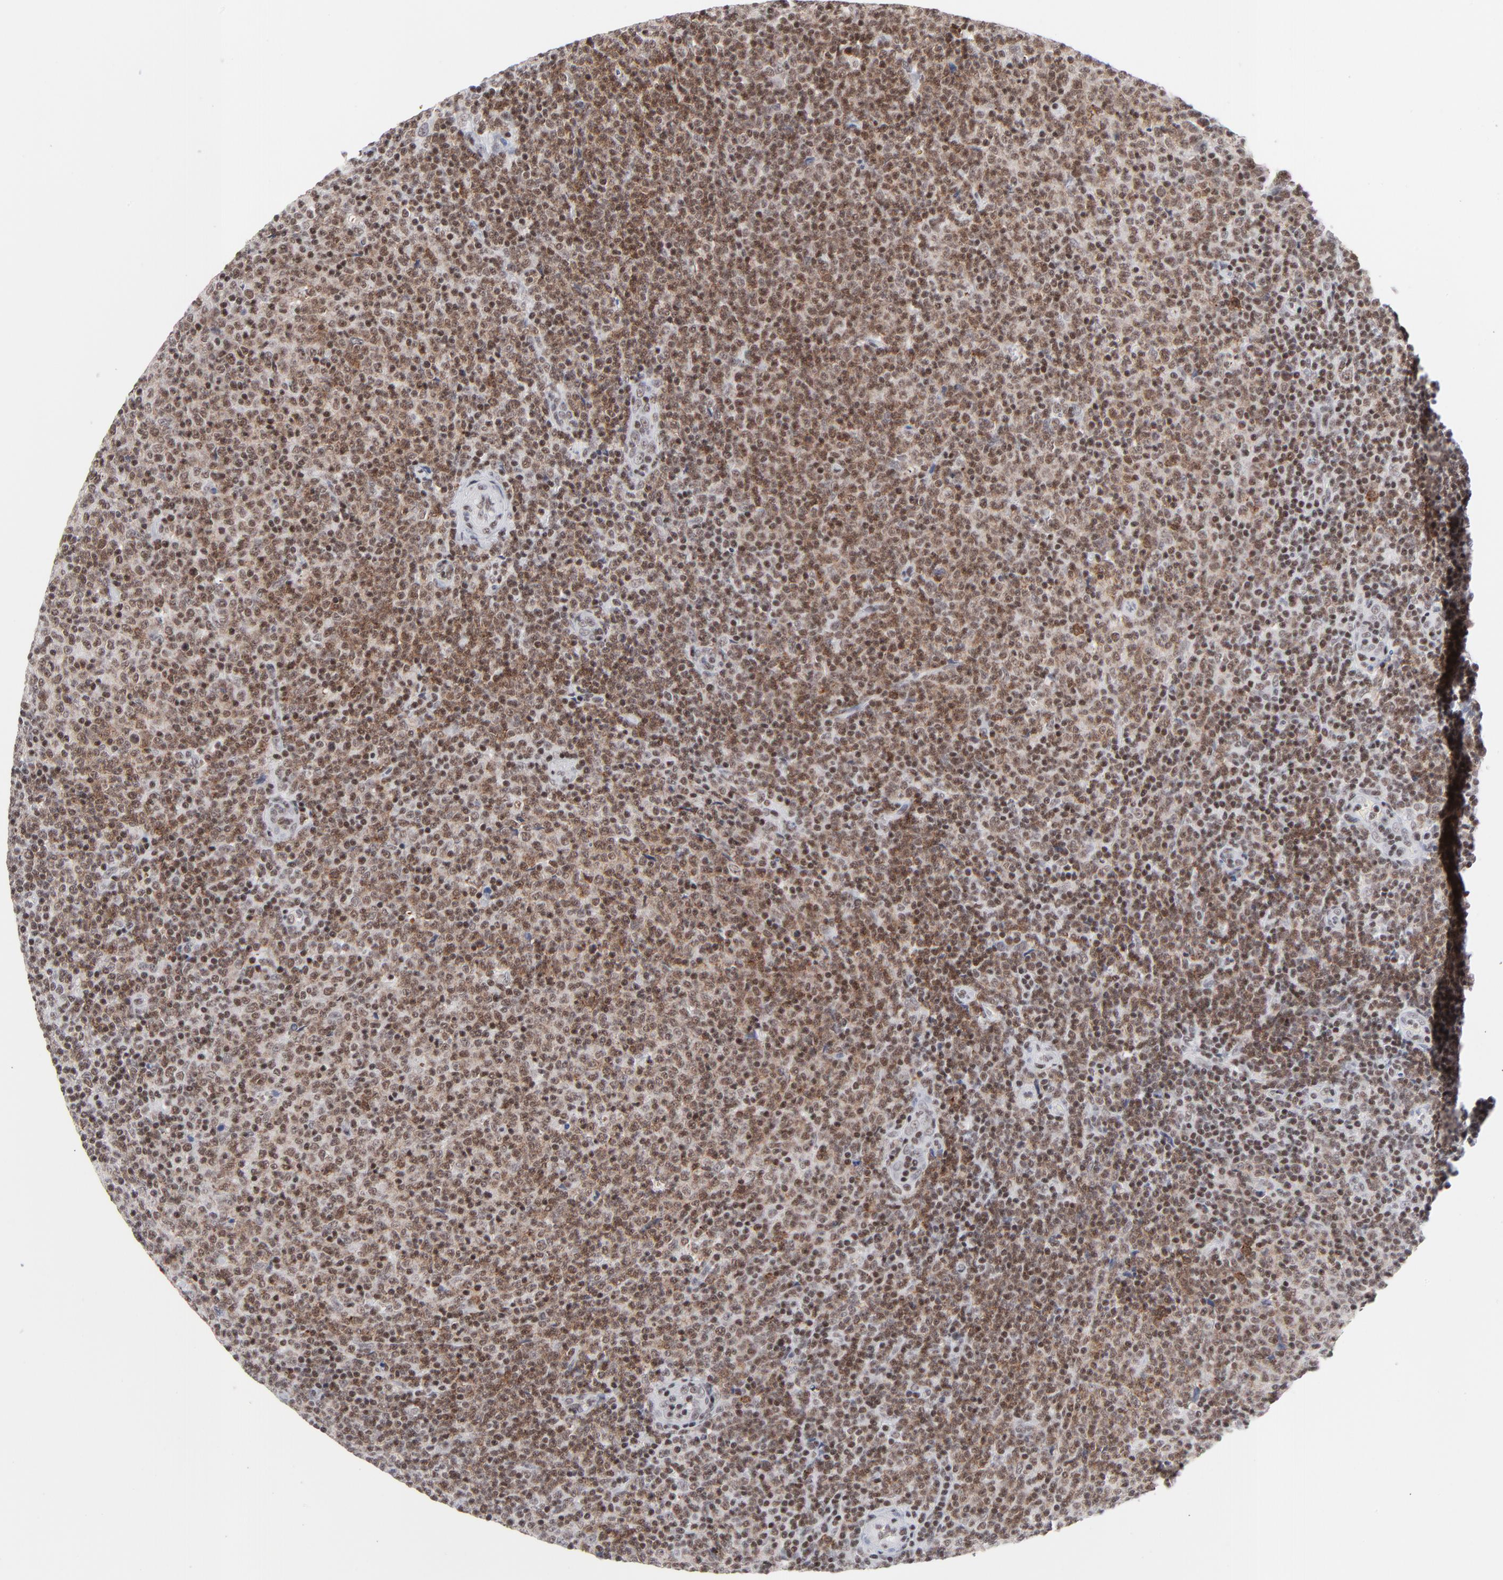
{"staining": {"intensity": "moderate", "quantity": ">75%", "location": "nuclear"}, "tissue": "lymphoma", "cell_type": "Tumor cells", "image_type": "cancer", "snomed": [{"axis": "morphology", "description": "Malignant lymphoma, non-Hodgkin's type, Low grade"}, {"axis": "topography", "description": "Lymph node"}], "caption": "Moderate nuclear expression for a protein is identified in about >75% of tumor cells of low-grade malignant lymphoma, non-Hodgkin's type using immunohistochemistry (IHC).", "gene": "ZNF143", "patient": {"sex": "male", "age": 70}}